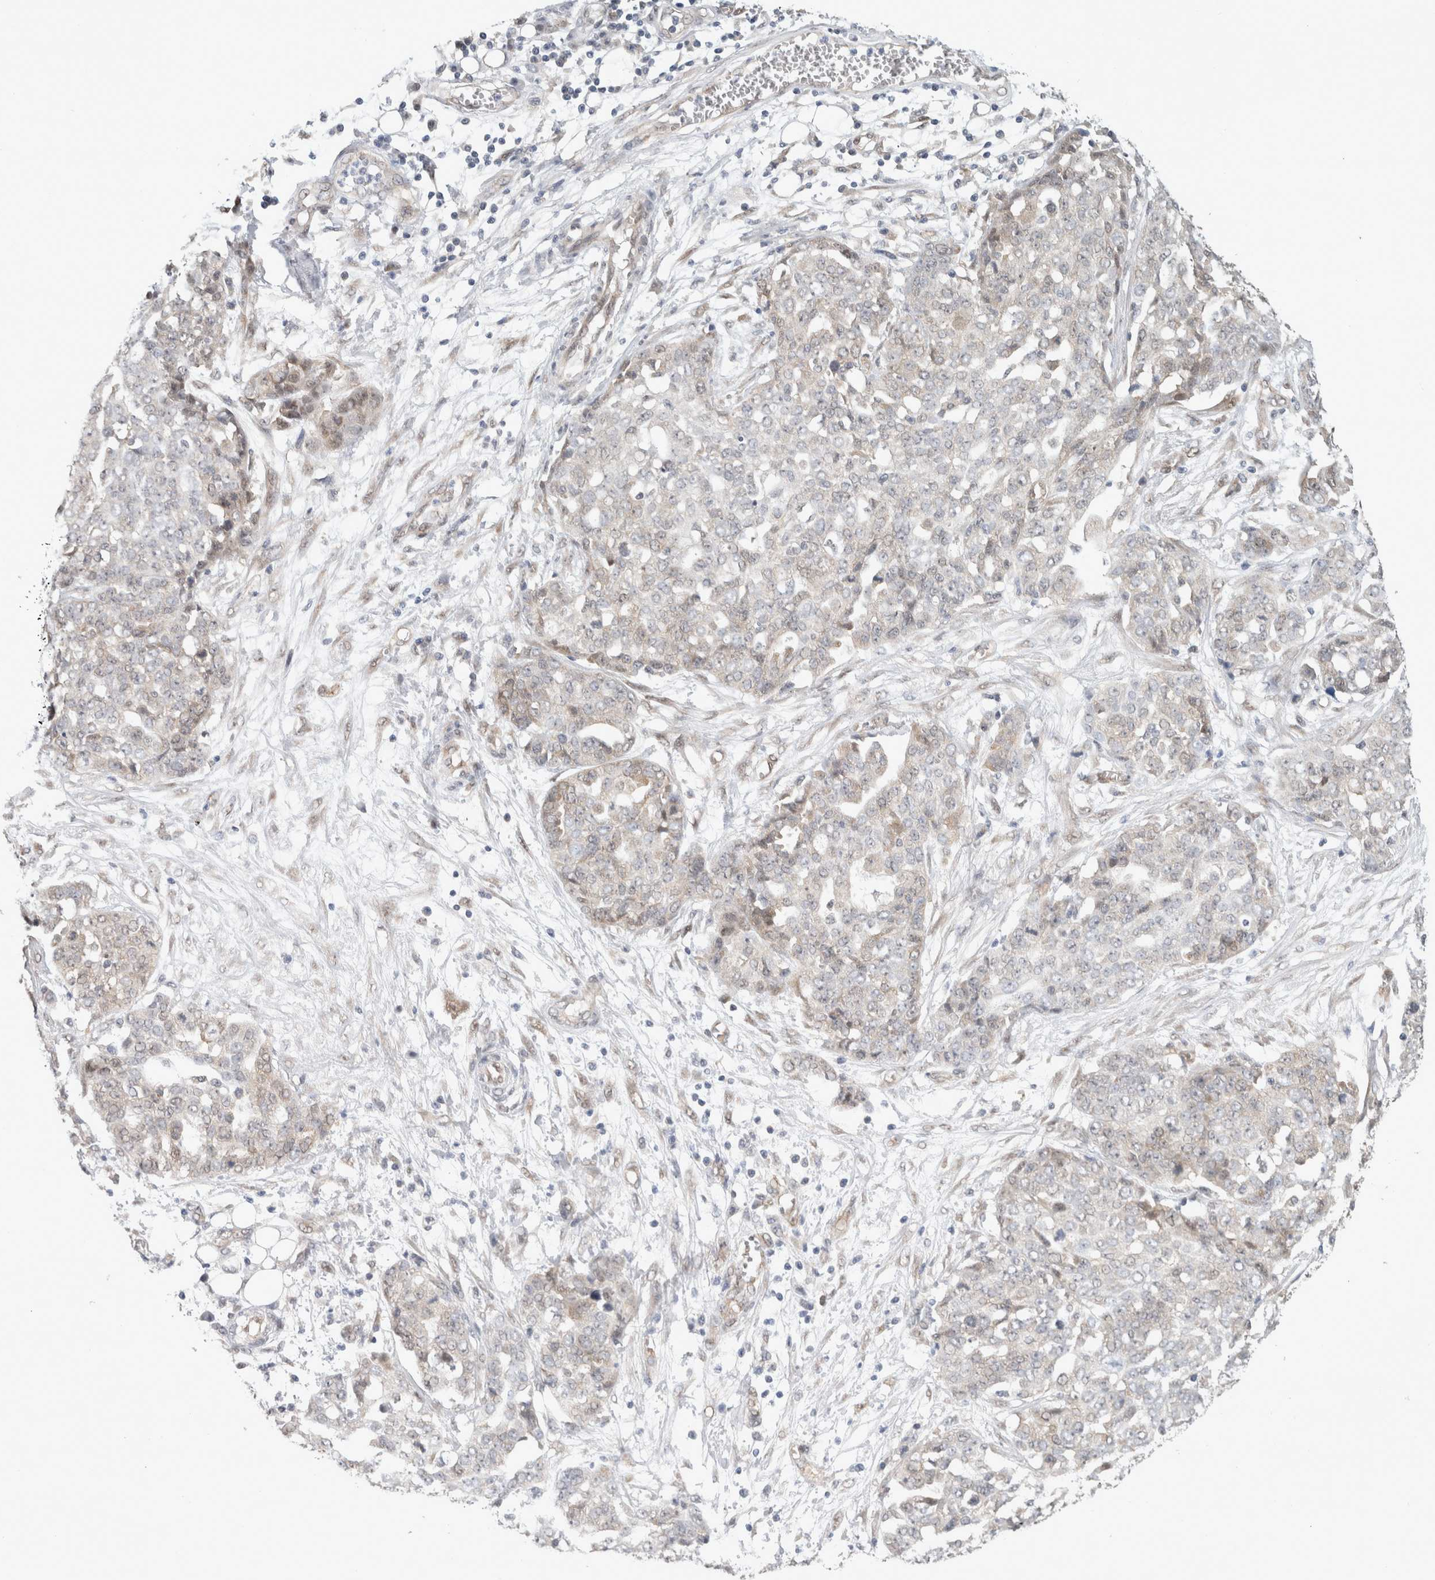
{"staining": {"intensity": "moderate", "quantity": "<25%", "location": "nuclear"}, "tissue": "ovarian cancer", "cell_type": "Tumor cells", "image_type": "cancer", "snomed": [{"axis": "morphology", "description": "Cystadenocarcinoma, serous, NOS"}, {"axis": "topography", "description": "Soft tissue"}, {"axis": "topography", "description": "Ovary"}], "caption": "A histopathology image of human ovarian serous cystadenocarcinoma stained for a protein exhibits moderate nuclear brown staining in tumor cells.", "gene": "EIF4G3", "patient": {"sex": "female", "age": 57}}